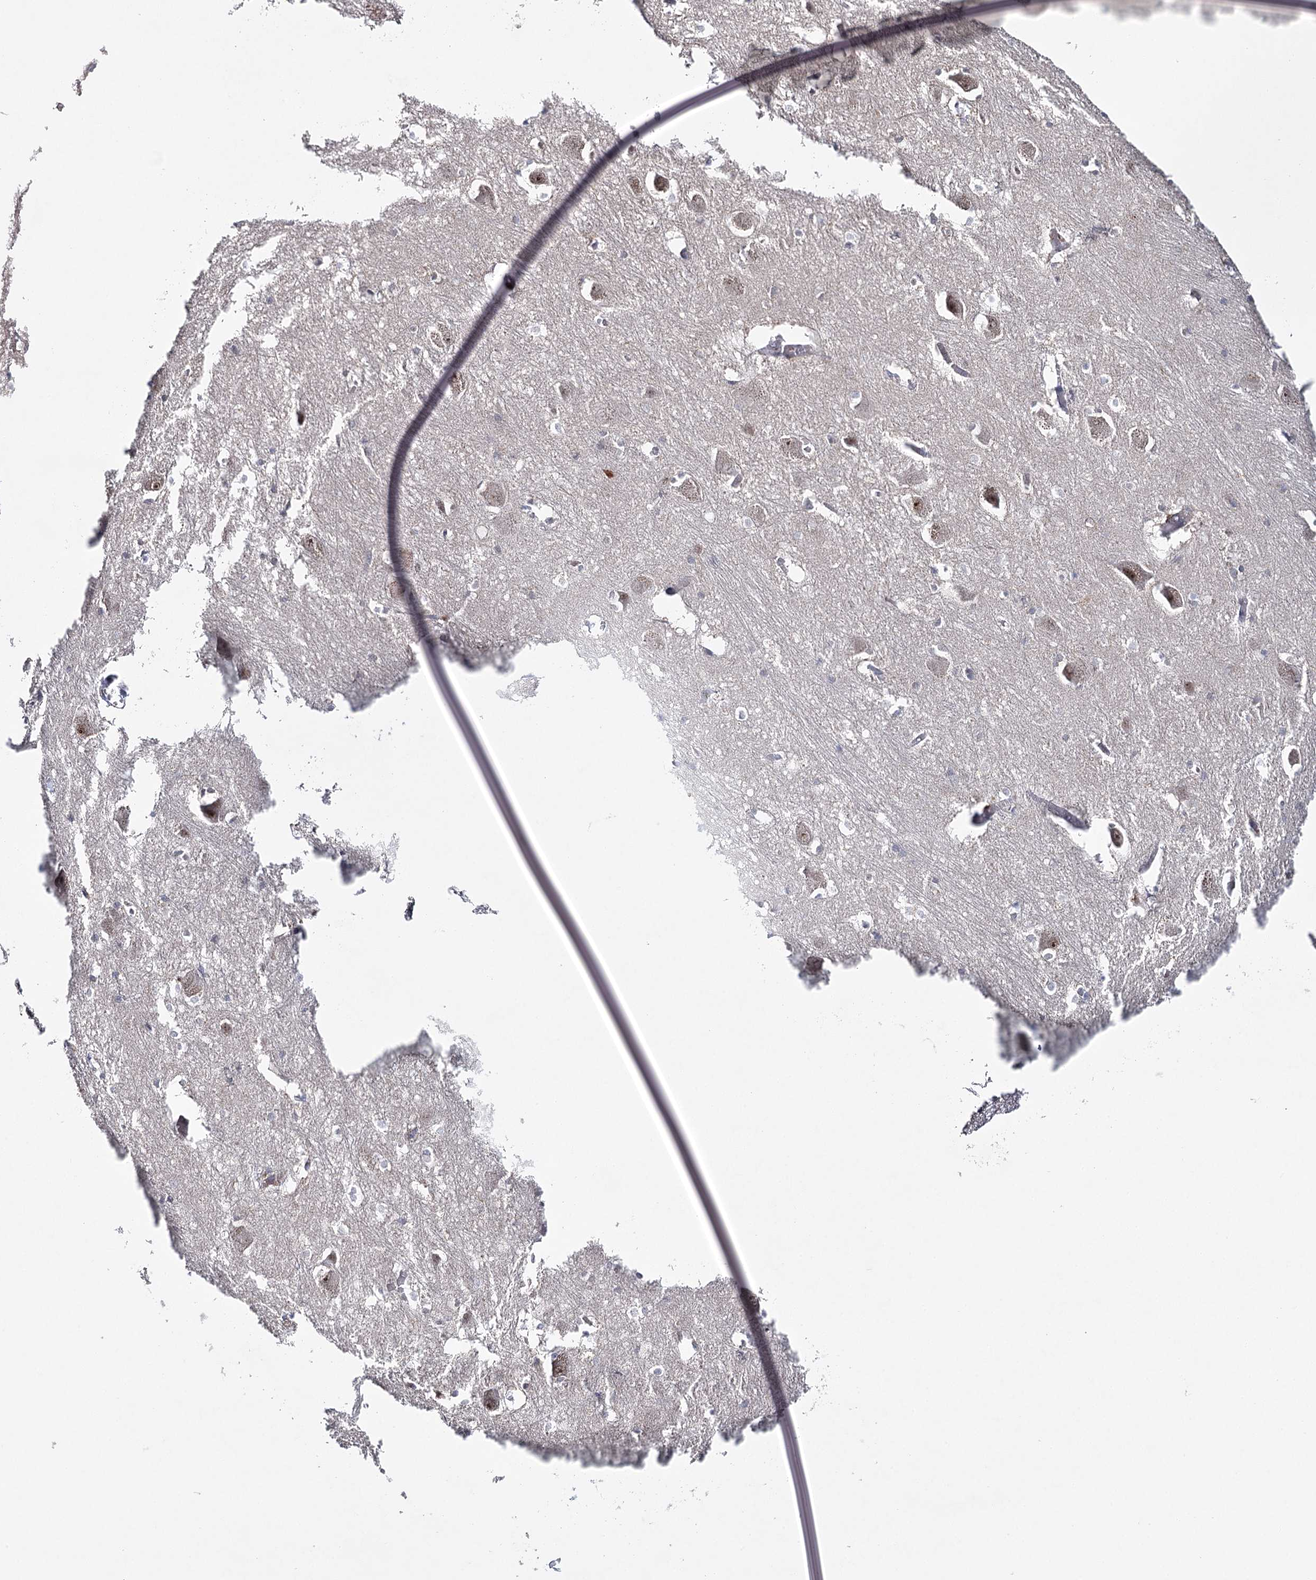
{"staining": {"intensity": "negative", "quantity": "none", "location": "none"}, "tissue": "caudate", "cell_type": "Glial cells", "image_type": "normal", "snomed": [{"axis": "morphology", "description": "Normal tissue, NOS"}, {"axis": "topography", "description": "Lateral ventricle wall"}], "caption": "Immunohistochemistry (IHC) histopathology image of unremarkable caudate stained for a protein (brown), which displays no positivity in glial cells.", "gene": "ZC3H8", "patient": {"sex": "male", "age": 37}}